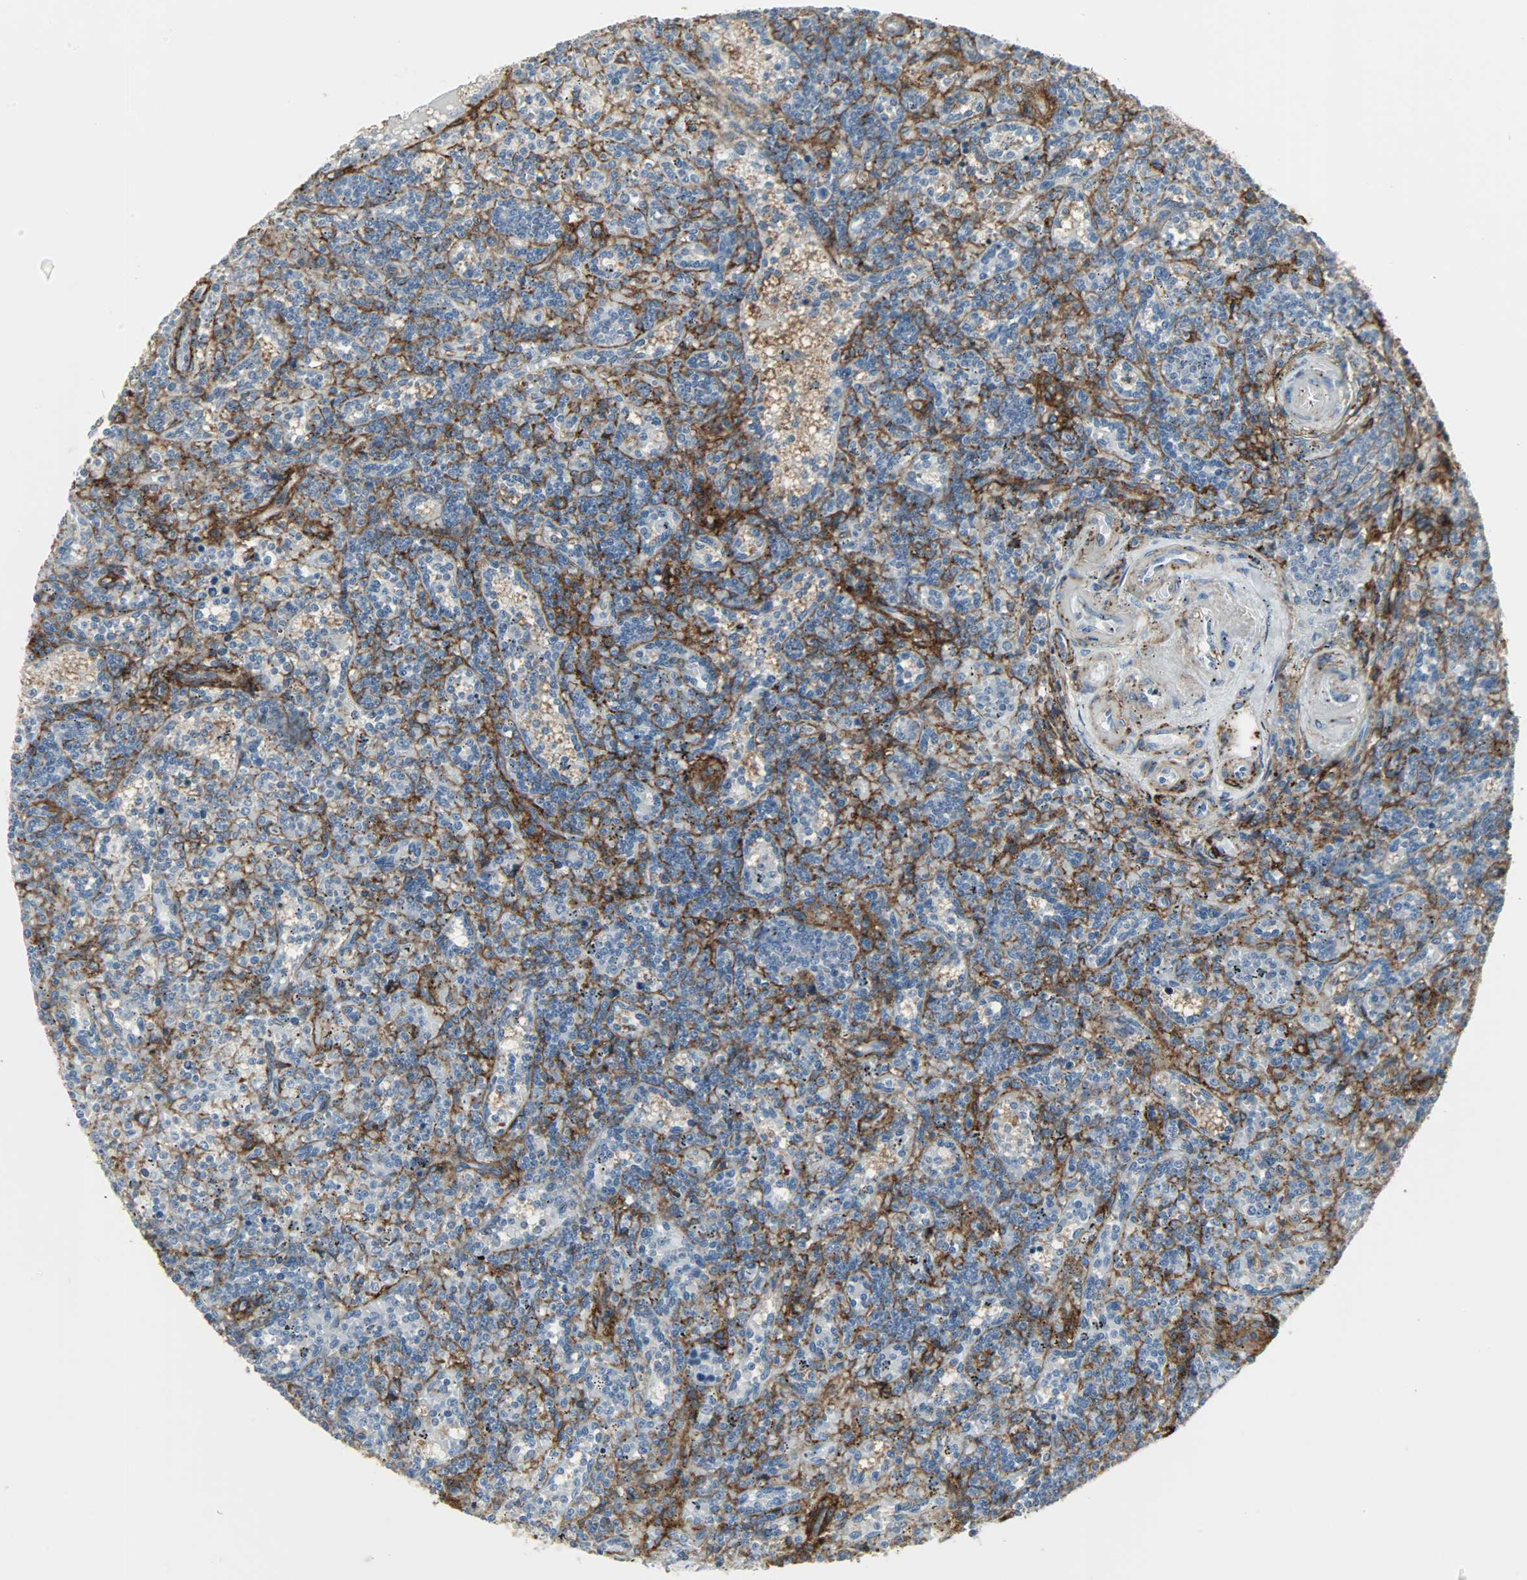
{"staining": {"intensity": "negative", "quantity": "none", "location": "none"}, "tissue": "lymphoma", "cell_type": "Tumor cells", "image_type": "cancer", "snomed": [{"axis": "morphology", "description": "Malignant lymphoma, non-Hodgkin's type, Low grade"}, {"axis": "topography", "description": "Spleen"}], "caption": "Photomicrograph shows no protein staining in tumor cells of malignant lymphoma, non-Hodgkin's type (low-grade) tissue.", "gene": "ENPEP", "patient": {"sex": "male", "age": 73}}